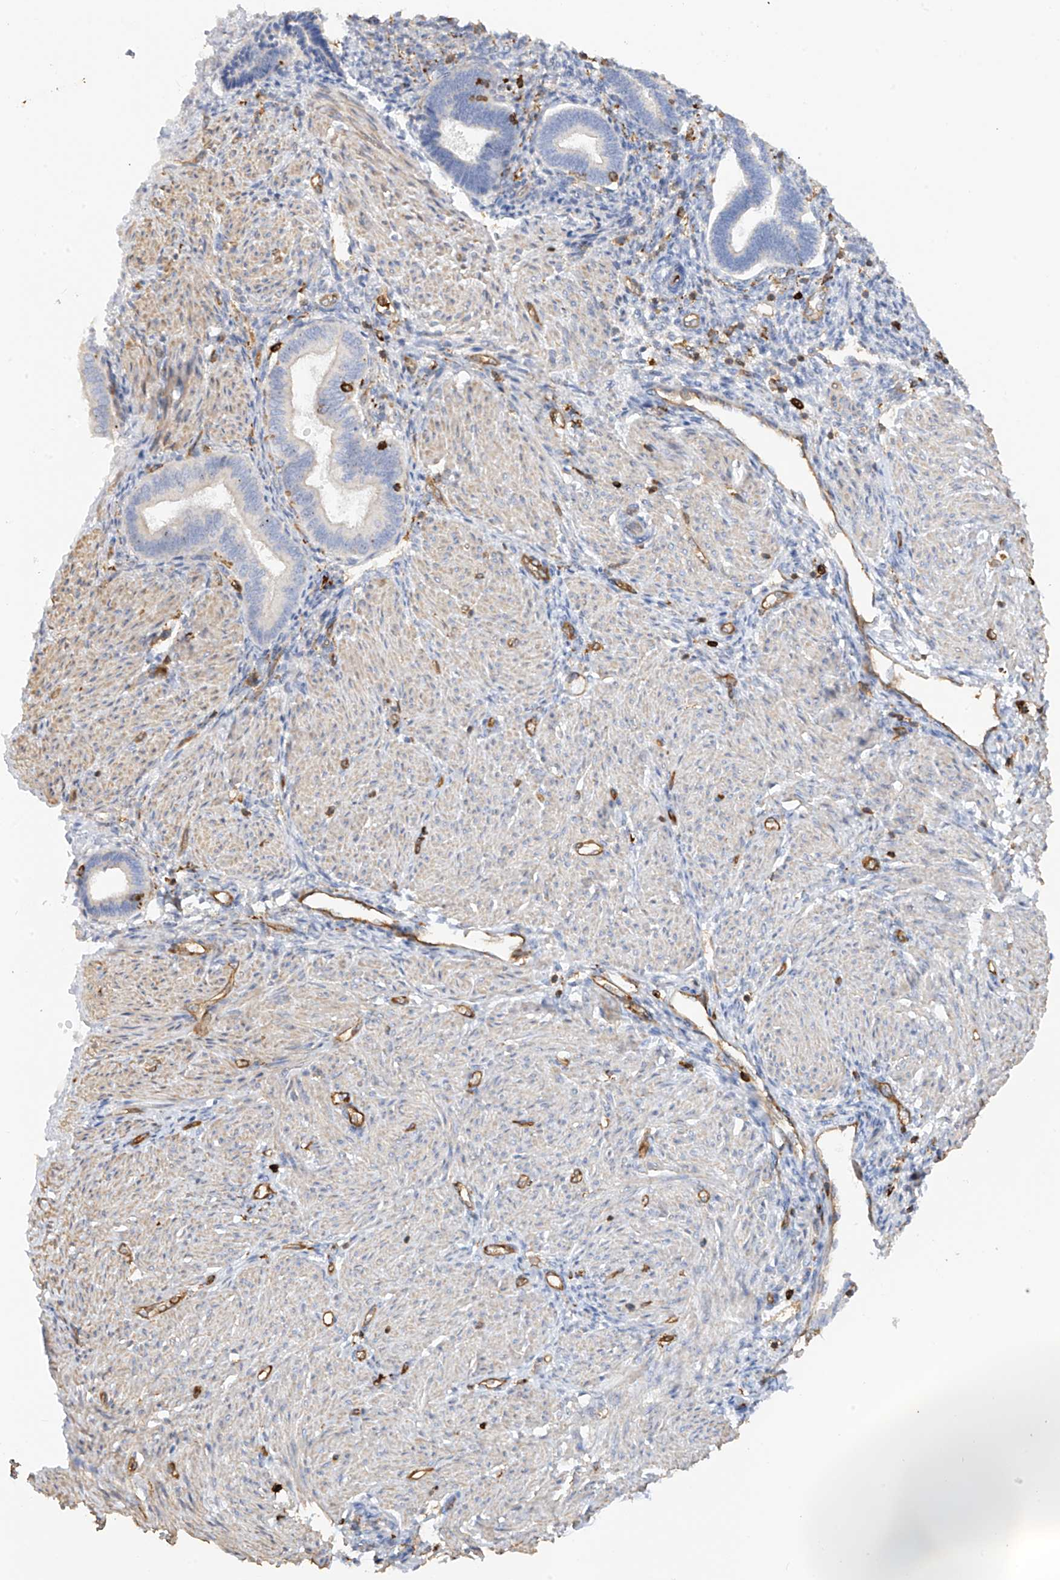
{"staining": {"intensity": "negative", "quantity": "none", "location": "none"}, "tissue": "endometrium", "cell_type": "Cells in endometrial stroma", "image_type": "normal", "snomed": [{"axis": "morphology", "description": "Normal tissue, NOS"}, {"axis": "topography", "description": "Endometrium"}], "caption": "DAB immunohistochemical staining of normal human endometrium demonstrates no significant positivity in cells in endometrial stroma.", "gene": "ARHGAP25", "patient": {"sex": "female", "age": 53}}